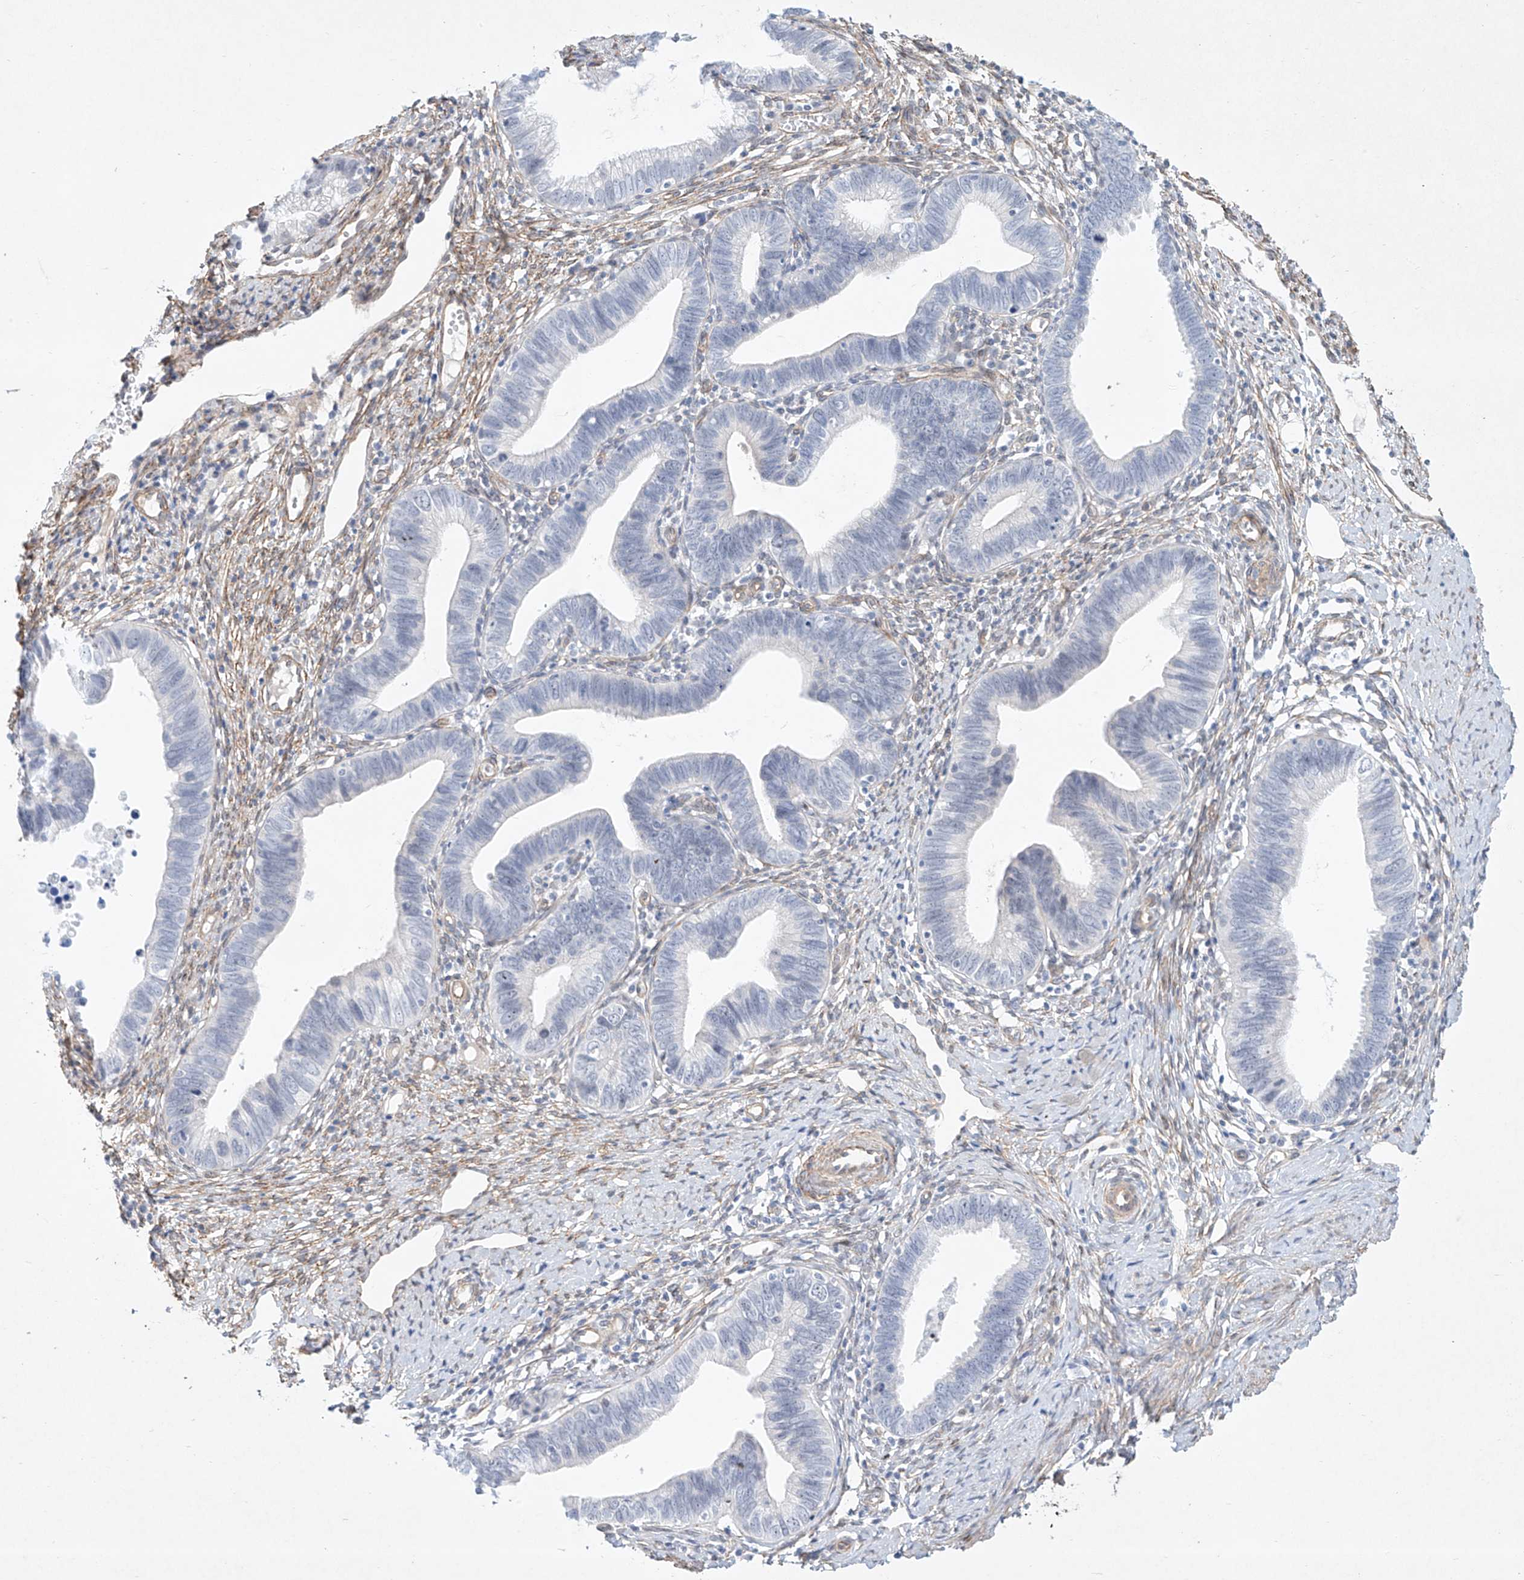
{"staining": {"intensity": "negative", "quantity": "none", "location": "none"}, "tissue": "cervical cancer", "cell_type": "Tumor cells", "image_type": "cancer", "snomed": [{"axis": "morphology", "description": "Adenocarcinoma, NOS"}, {"axis": "topography", "description": "Cervix"}], "caption": "There is no significant positivity in tumor cells of adenocarcinoma (cervical).", "gene": "REEP2", "patient": {"sex": "female", "age": 36}}